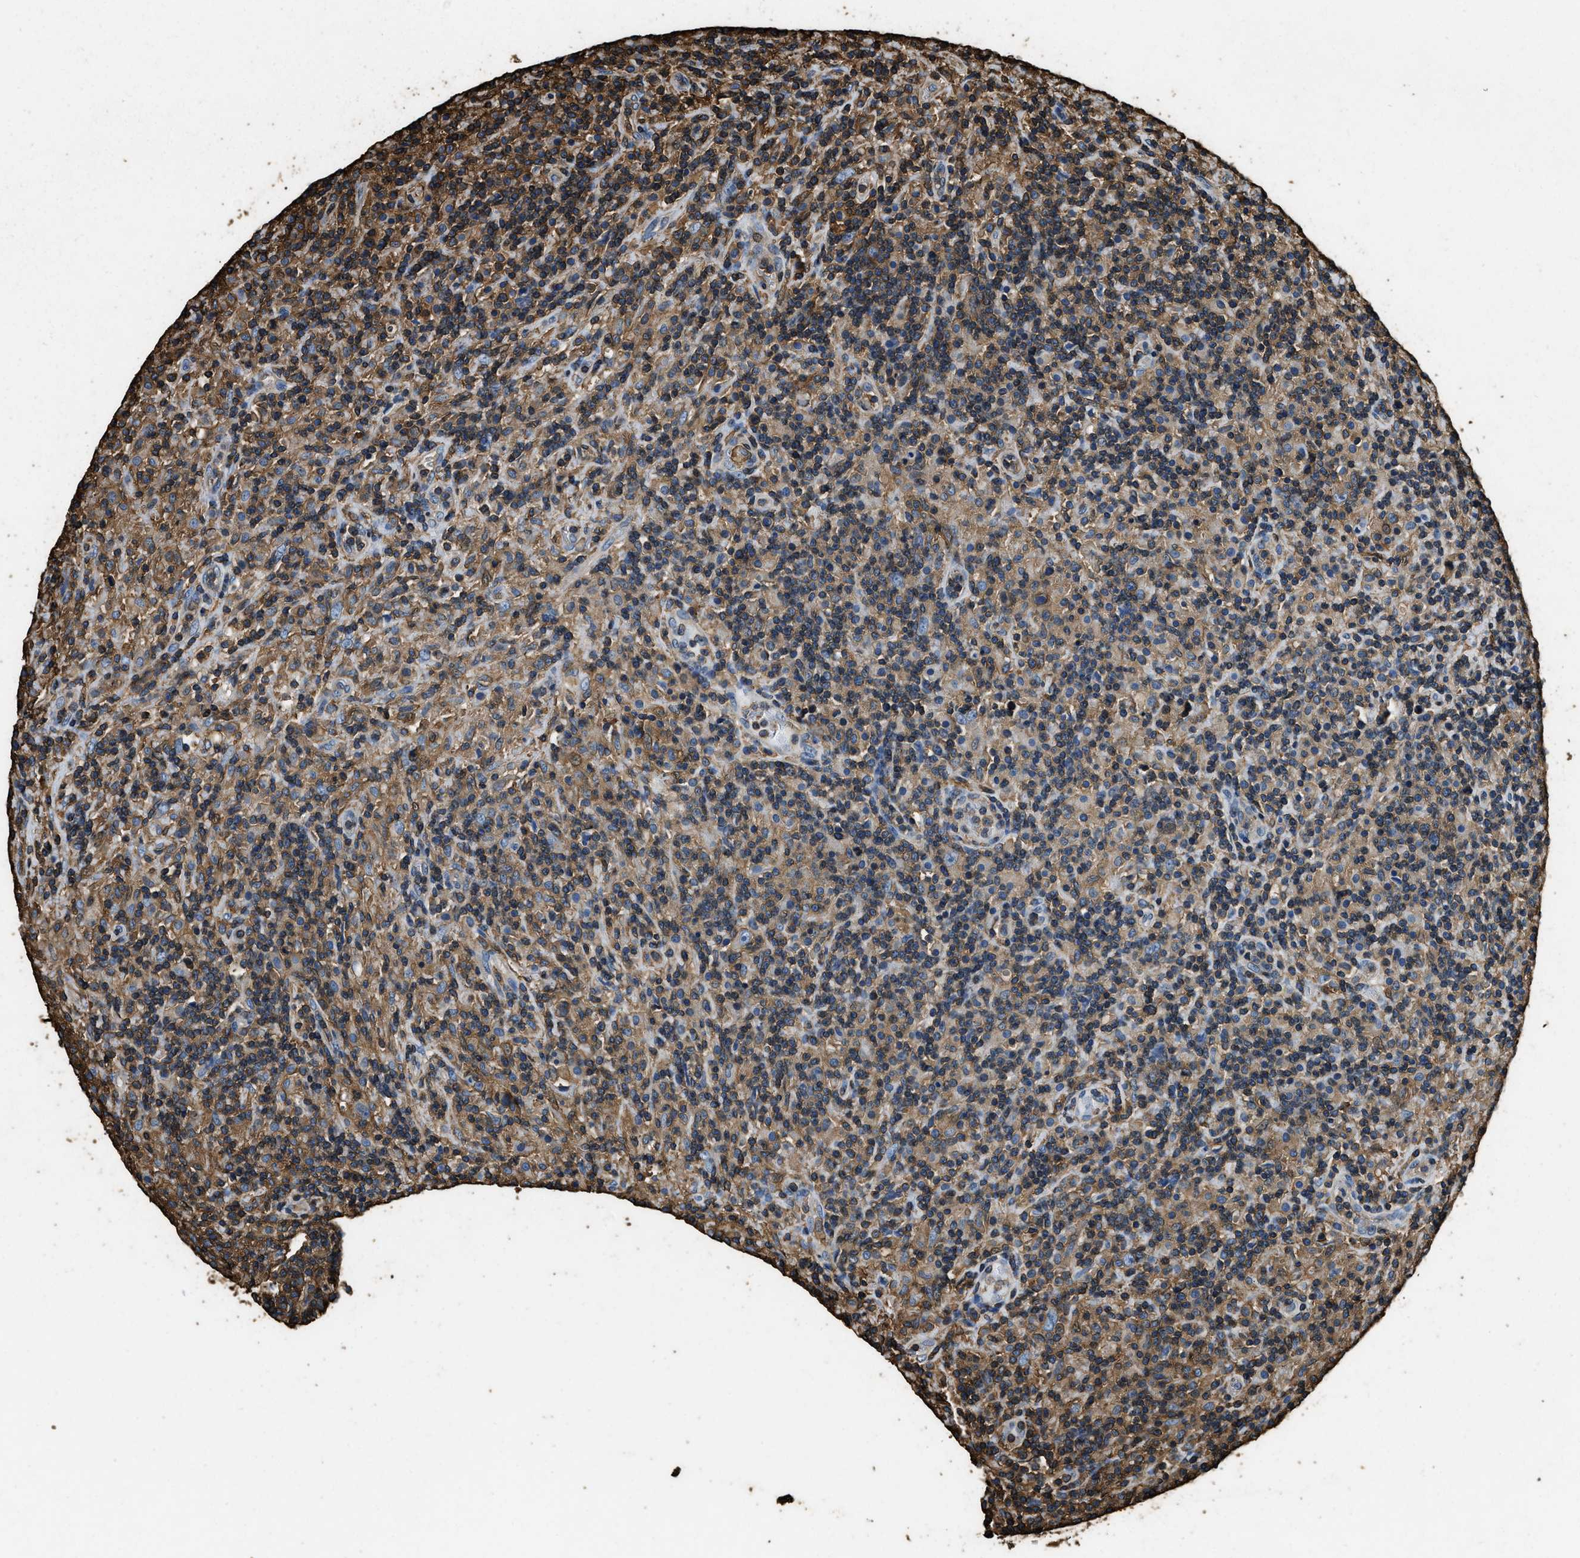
{"staining": {"intensity": "moderate", "quantity": "25%-75%", "location": "cytoplasmic/membranous"}, "tissue": "lymphoma", "cell_type": "Tumor cells", "image_type": "cancer", "snomed": [{"axis": "morphology", "description": "Hodgkin's disease, NOS"}, {"axis": "topography", "description": "Lymph node"}], "caption": "Hodgkin's disease stained with a protein marker demonstrates moderate staining in tumor cells.", "gene": "ACCS", "patient": {"sex": "male", "age": 70}}